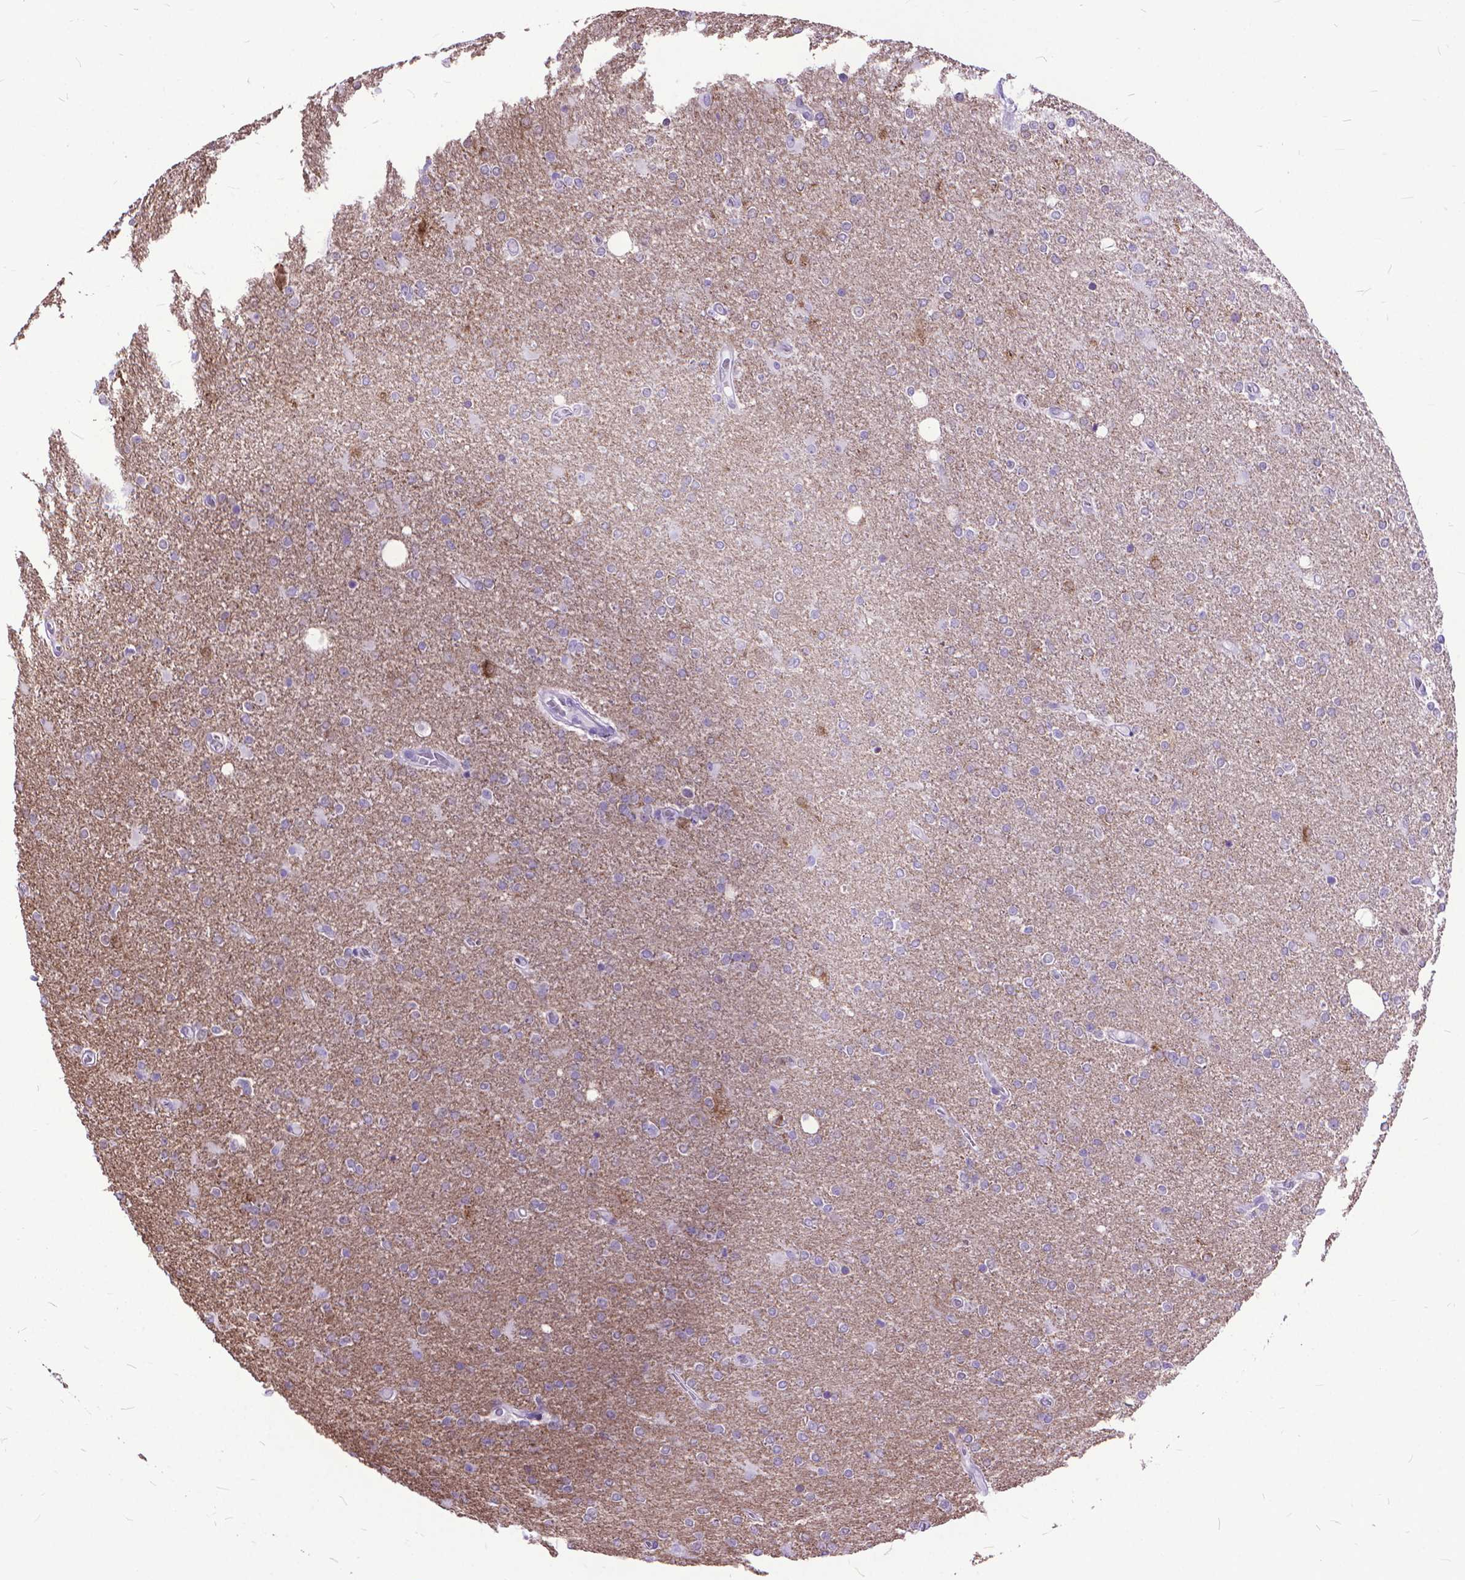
{"staining": {"intensity": "negative", "quantity": "none", "location": "none"}, "tissue": "glioma", "cell_type": "Tumor cells", "image_type": "cancer", "snomed": [{"axis": "morphology", "description": "Glioma, malignant, High grade"}, {"axis": "topography", "description": "Cerebral cortex"}], "caption": "A high-resolution image shows immunohistochemistry staining of malignant glioma (high-grade), which displays no significant positivity in tumor cells. (Brightfield microscopy of DAB (3,3'-diaminobenzidine) immunohistochemistry at high magnification).", "gene": "POLE4", "patient": {"sex": "male", "age": 70}}